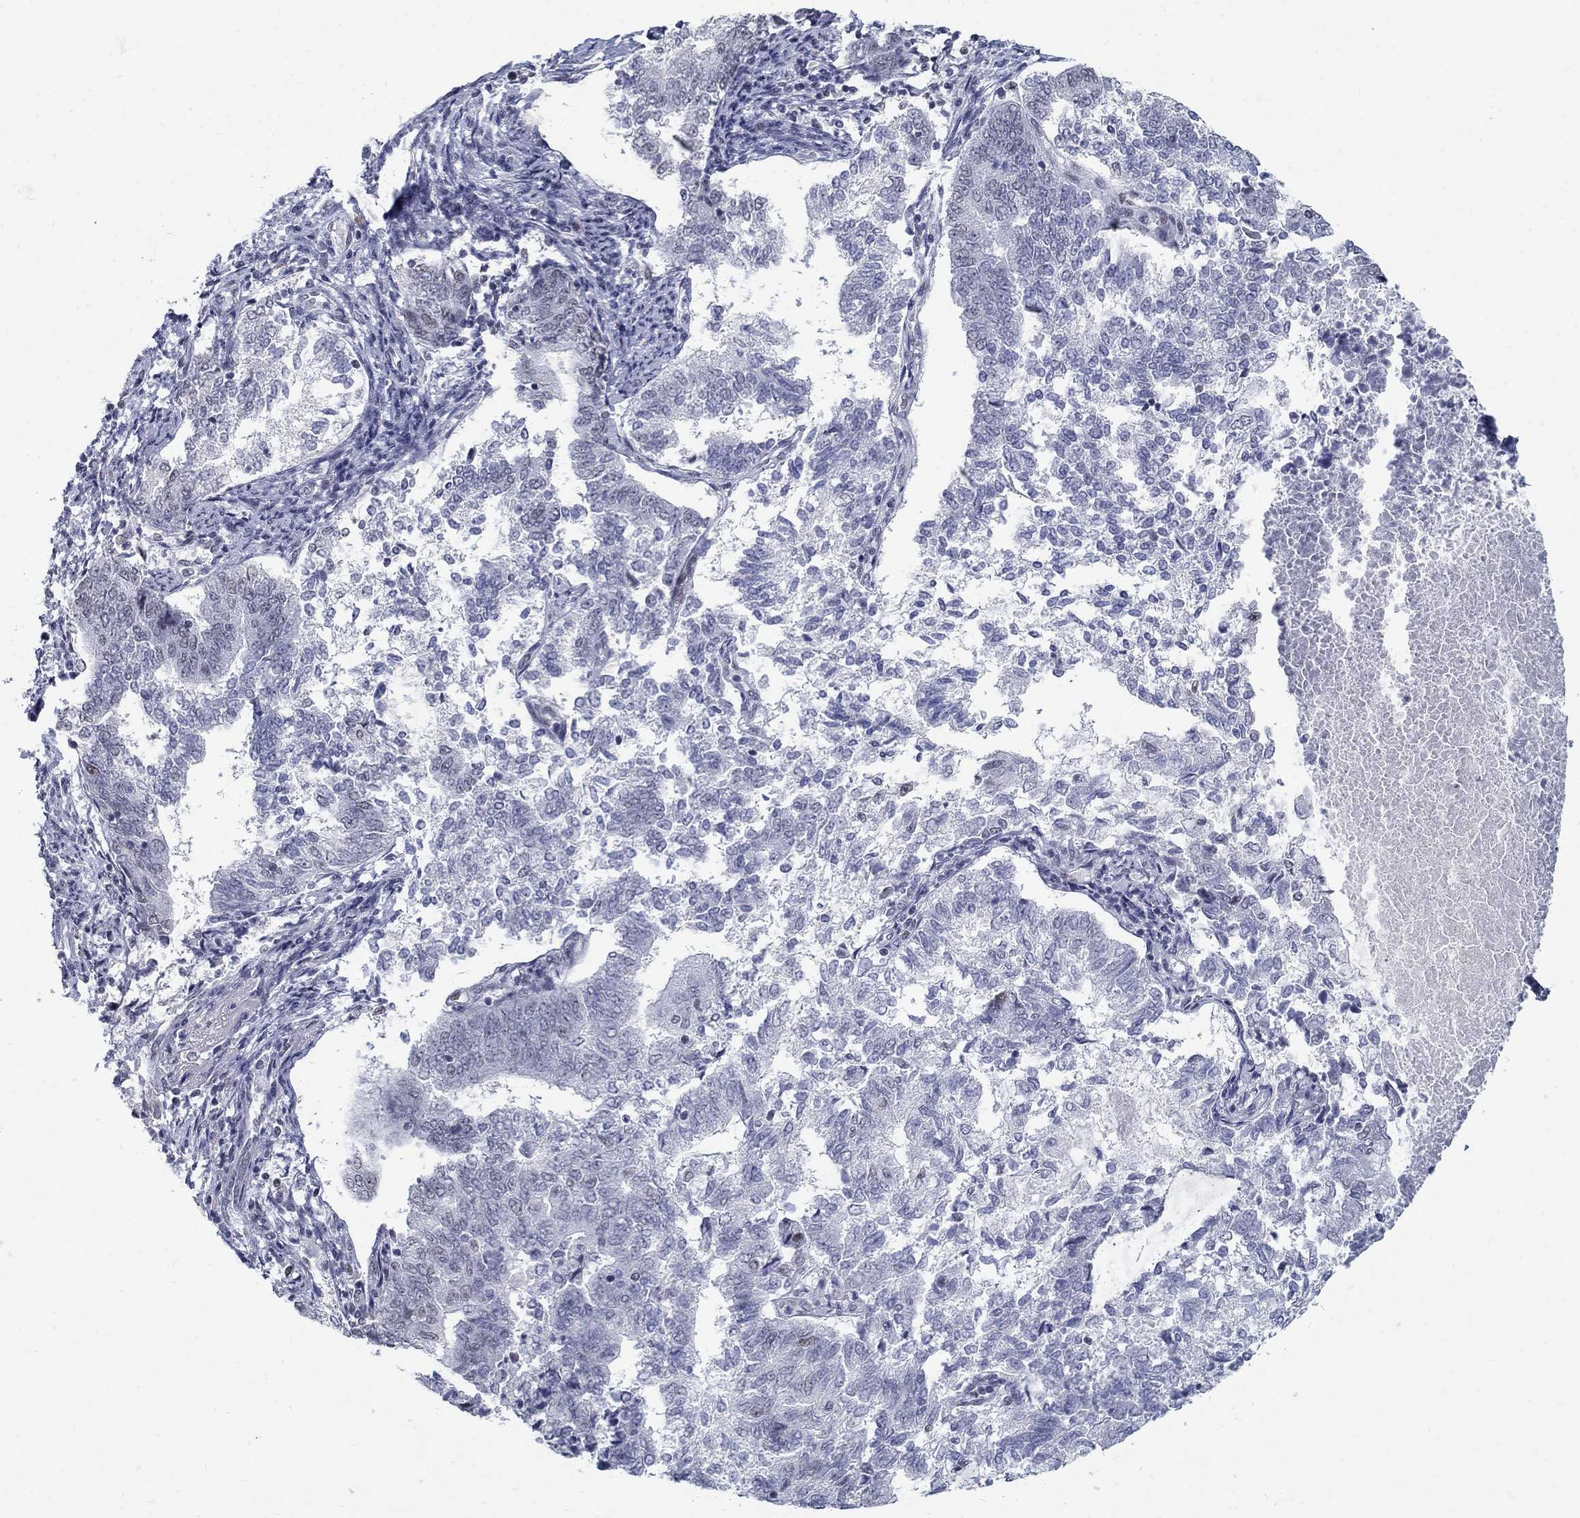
{"staining": {"intensity": "negative", "quantity": "none", "location": "none"}, "tissue": "endometrial cancer", "cell_type": "Tumor cells", "image_type": "cancer", "snomed": [{"axis": "morphology", "description": "Adenocarcinoma, NOS"}, {"axis": "topography", "description": "Endometrium"}], "caption": "Tumor cells show no significant protein staining in endometrial adenocarcinoma.", "gene": "BHLHE22", "patient": {"sex": "female", "age": 65}}